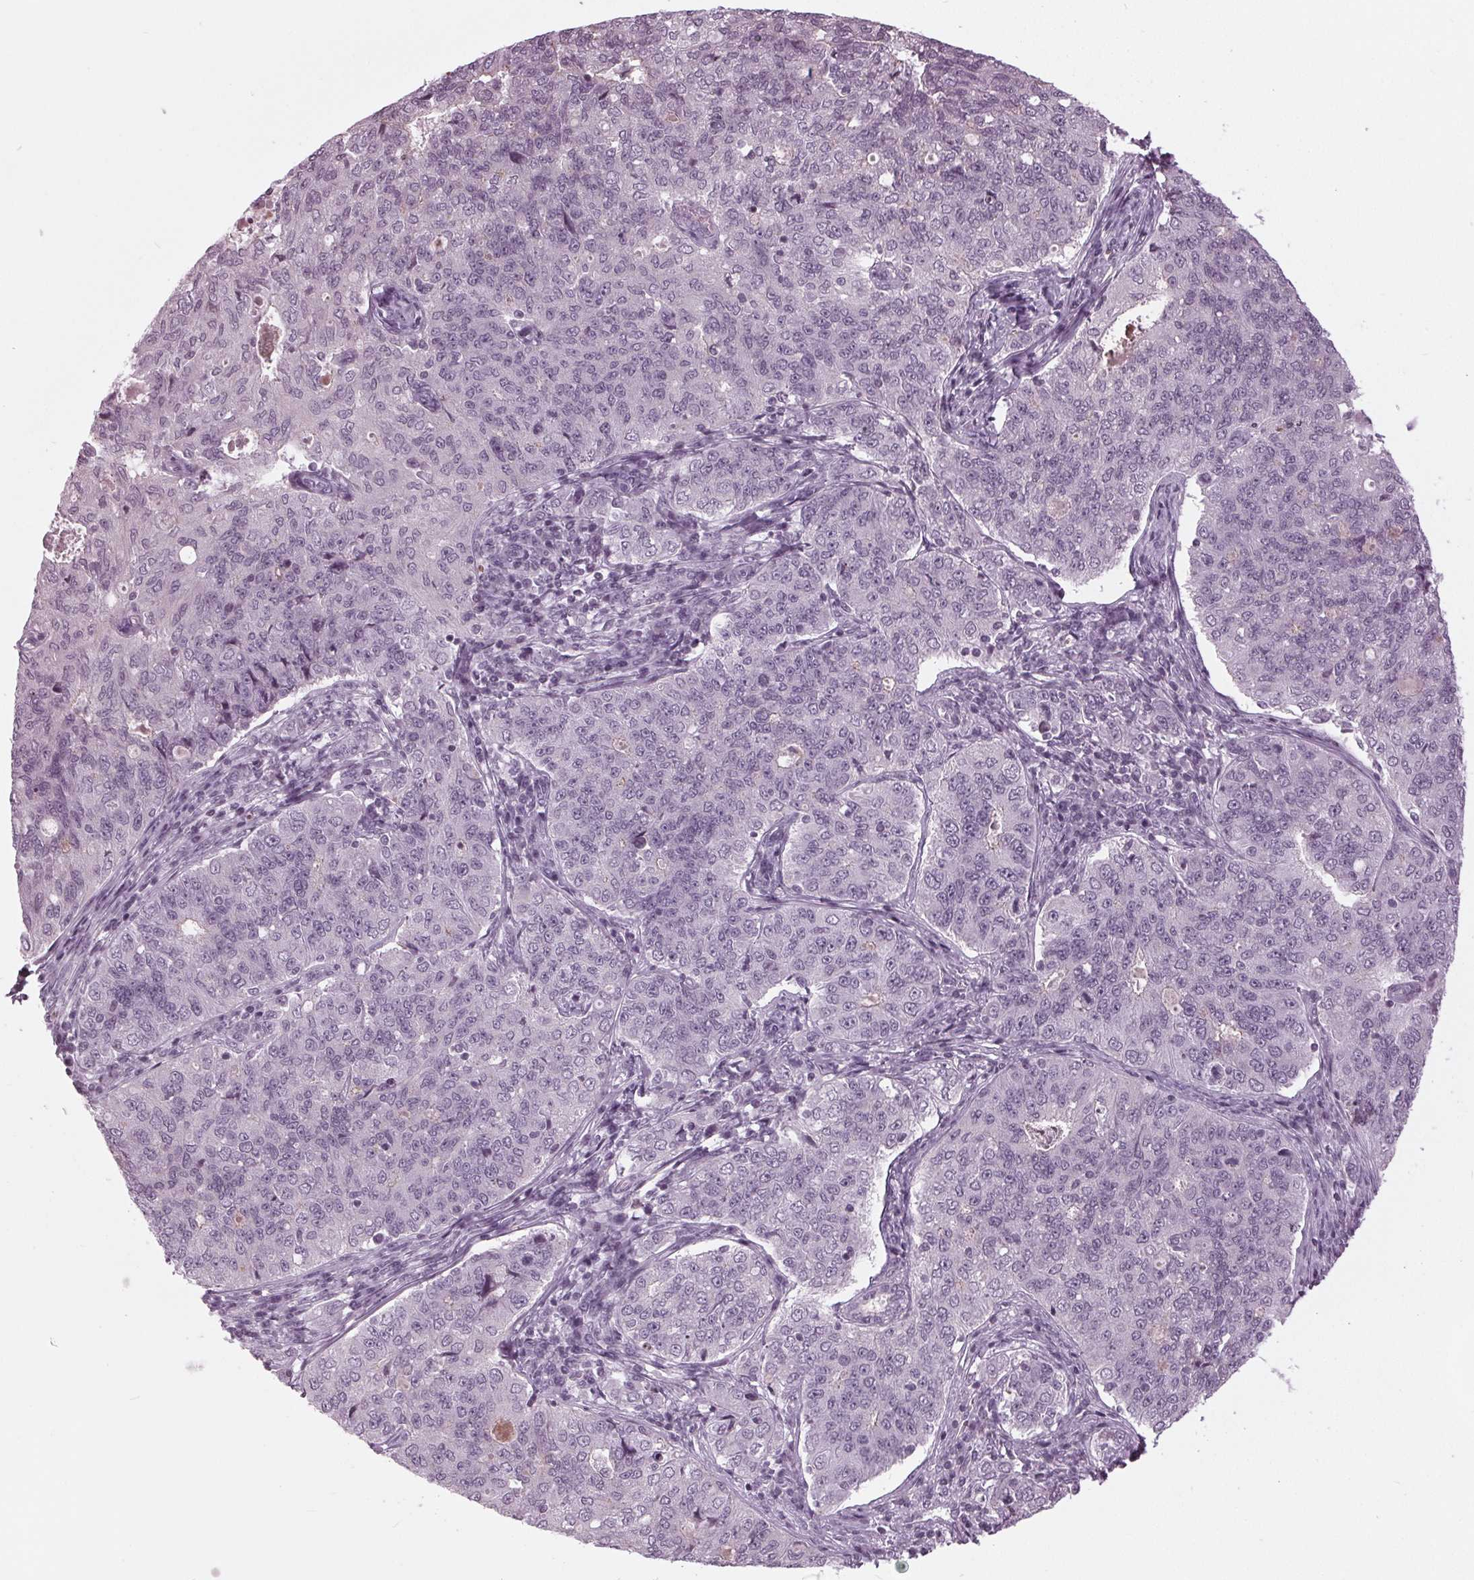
{"staining": {"intensity": "negative", "quantity": "none", "location": "none"}, "tissue": "endometrial cancer", "cell_type": "Tumor cells", "image_type": "cancer", "snomed": [{"axis": "morphology", "description": "Adenocarcinoma, NOS"}, {"axis": "topography", "description": "Endometrium"}], "caption": "The photomicrograph shows no staining of tumor cells in endometrial adenocarcinoma. (Immunohistochemistry, brightfield microscopy, high magnification).", "gene": "SLC9A4", "patient": {"sex": "female", "age": 43}}